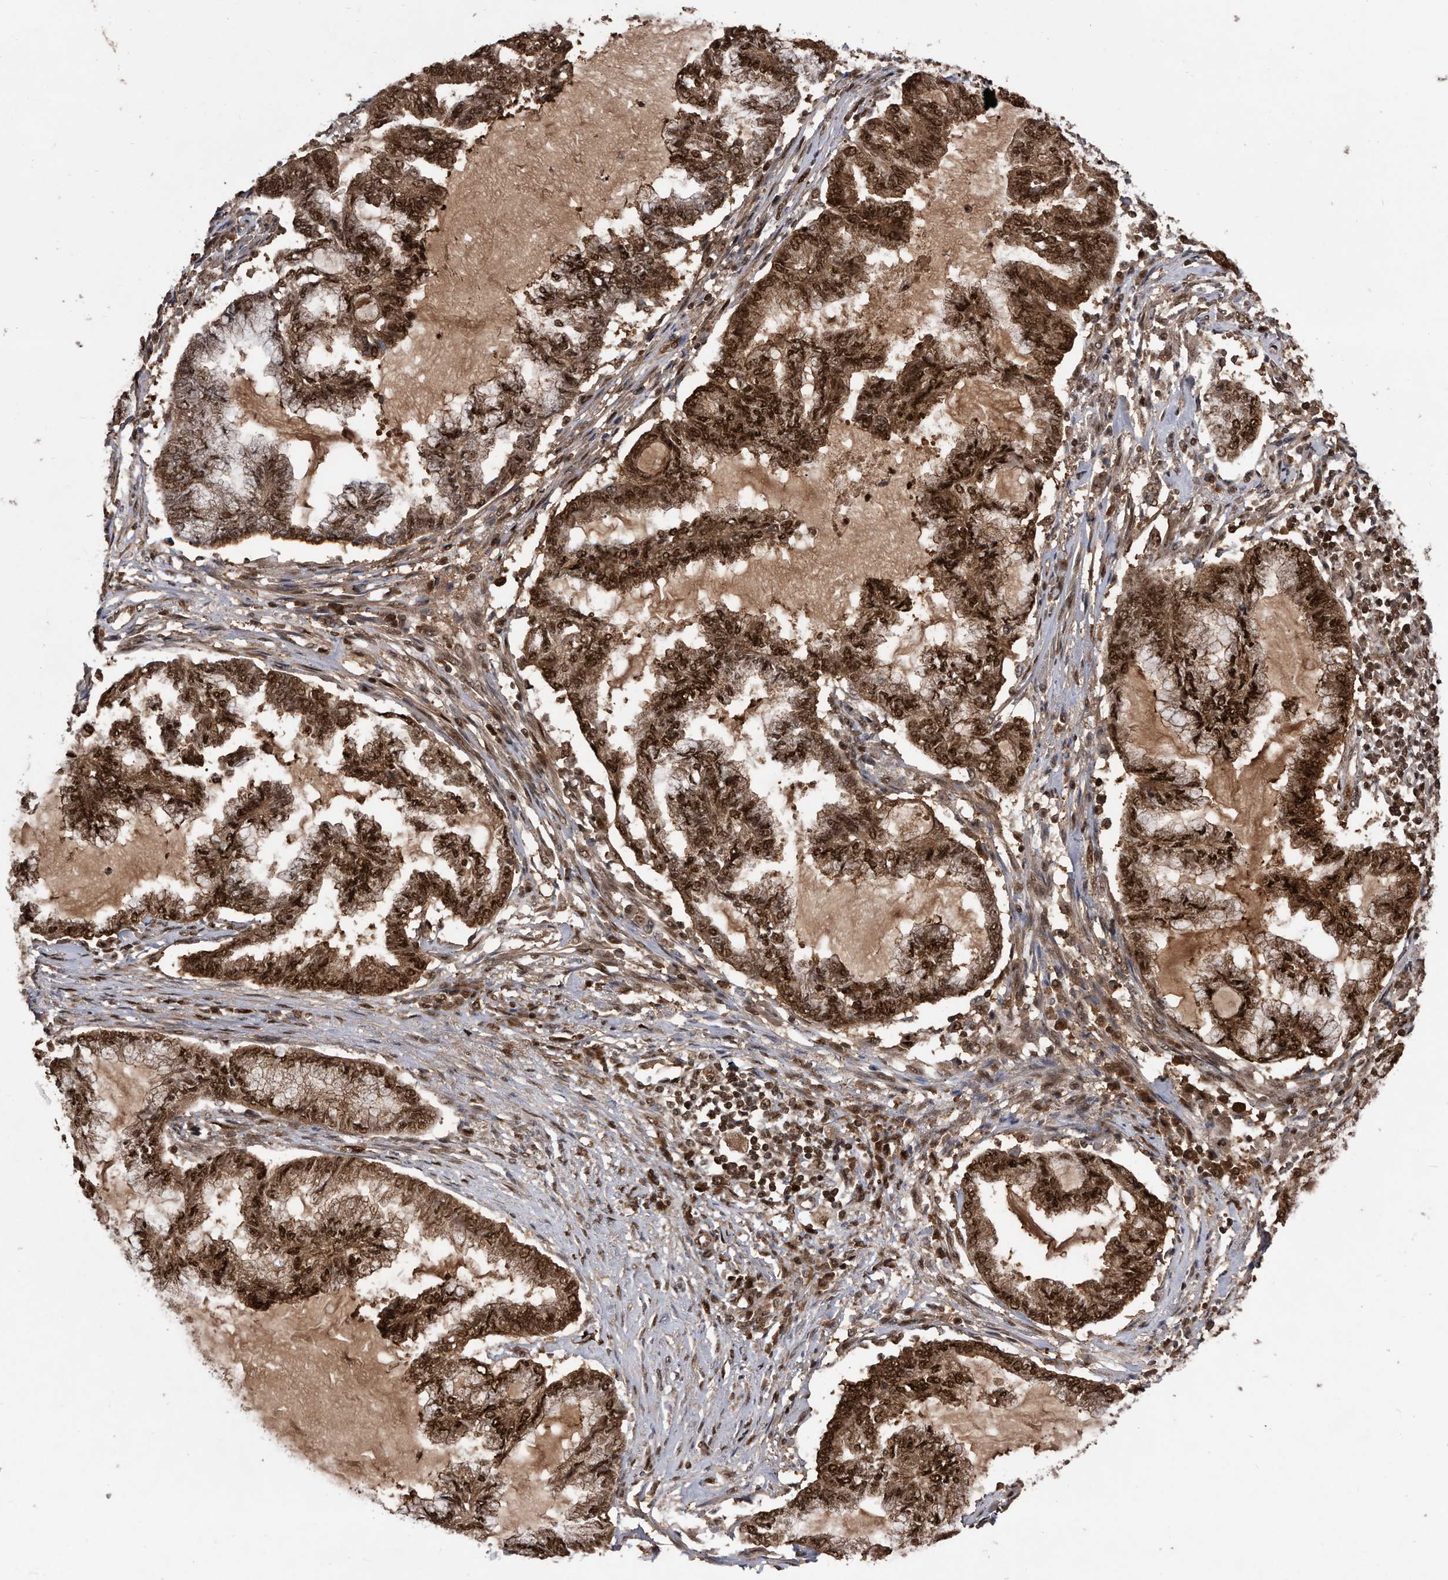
{"staining": {"intensity": "strong", "quantity": ">75%", "location": "cytoplasmic/membranous,nuclear"}, "tissue": "endometrial cancer", "cell_type": "Tumor cells", "image_type": "cancer", "snomed": [{"axis": "morphology", "description": "Adenocarcinoma, NOS"}, {"axis": "topography", "description": "Endometrium"}], "caption": "A brown stain highlights strong cytoplasmic/membranous and nuclear expression of a protein in endometrial cancer tumor cells.", "gene": "RAD23B", "patient": {"sex": "female", "age": 86}}